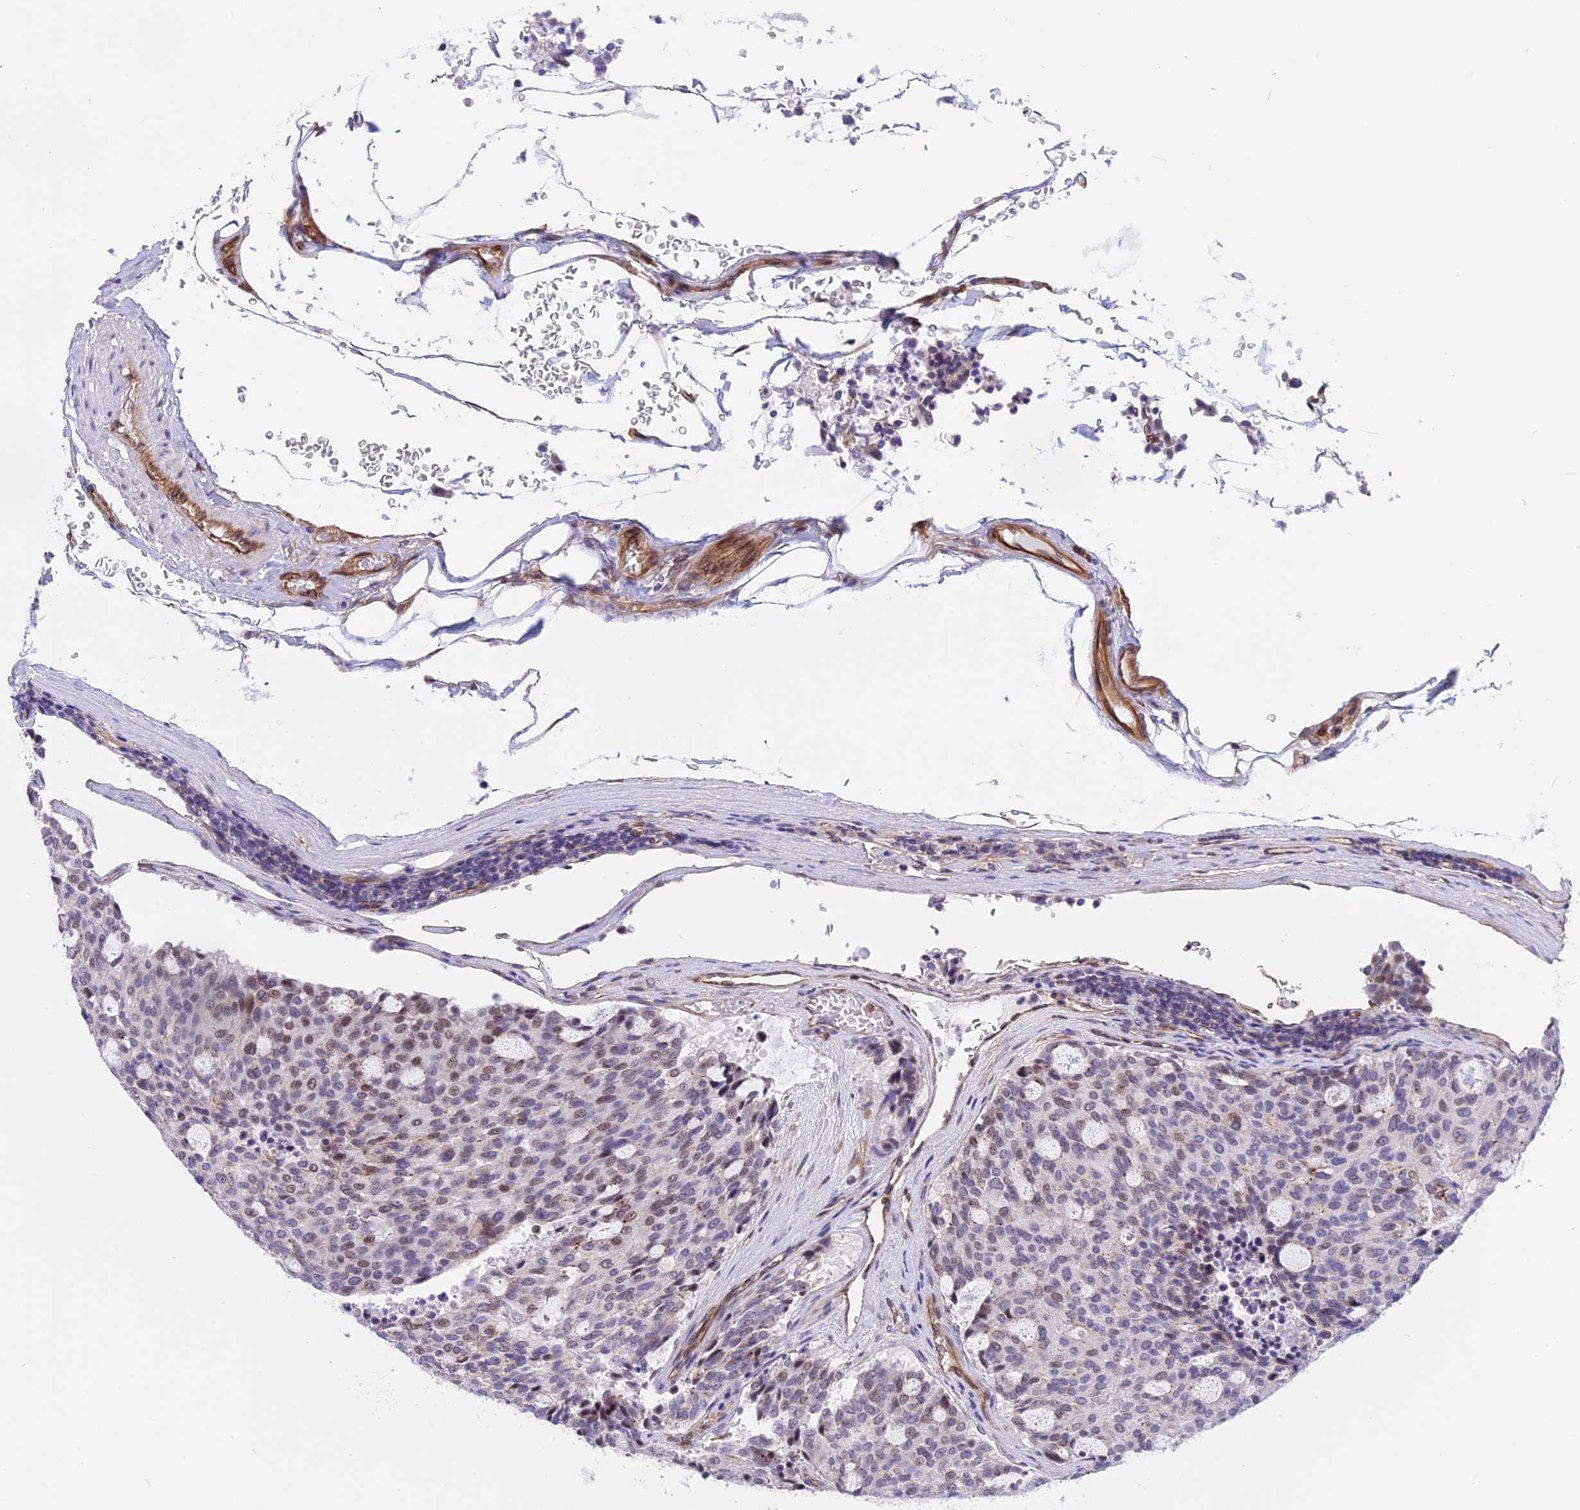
{"staining": {"intensity": "weak", "quantity": "<25%", "location": "nuclear"}, "tissue": "carcinoid", "cell_type": "Tumor cells", "image_type": "cancer", "snomed": [{"axis": "morphology", "description": "Carcinoid, malignant, NOS"}, {"axis": "topography", "description": "Pancreas"}], "caption": "Immunohistochemistry (IHC) photomicrograph of carcinoid stained for a protein (brown), which displays no staining in tumor cells.", "gene": "R3HDM4", "patient": {"sex": "female", "age": 54}}